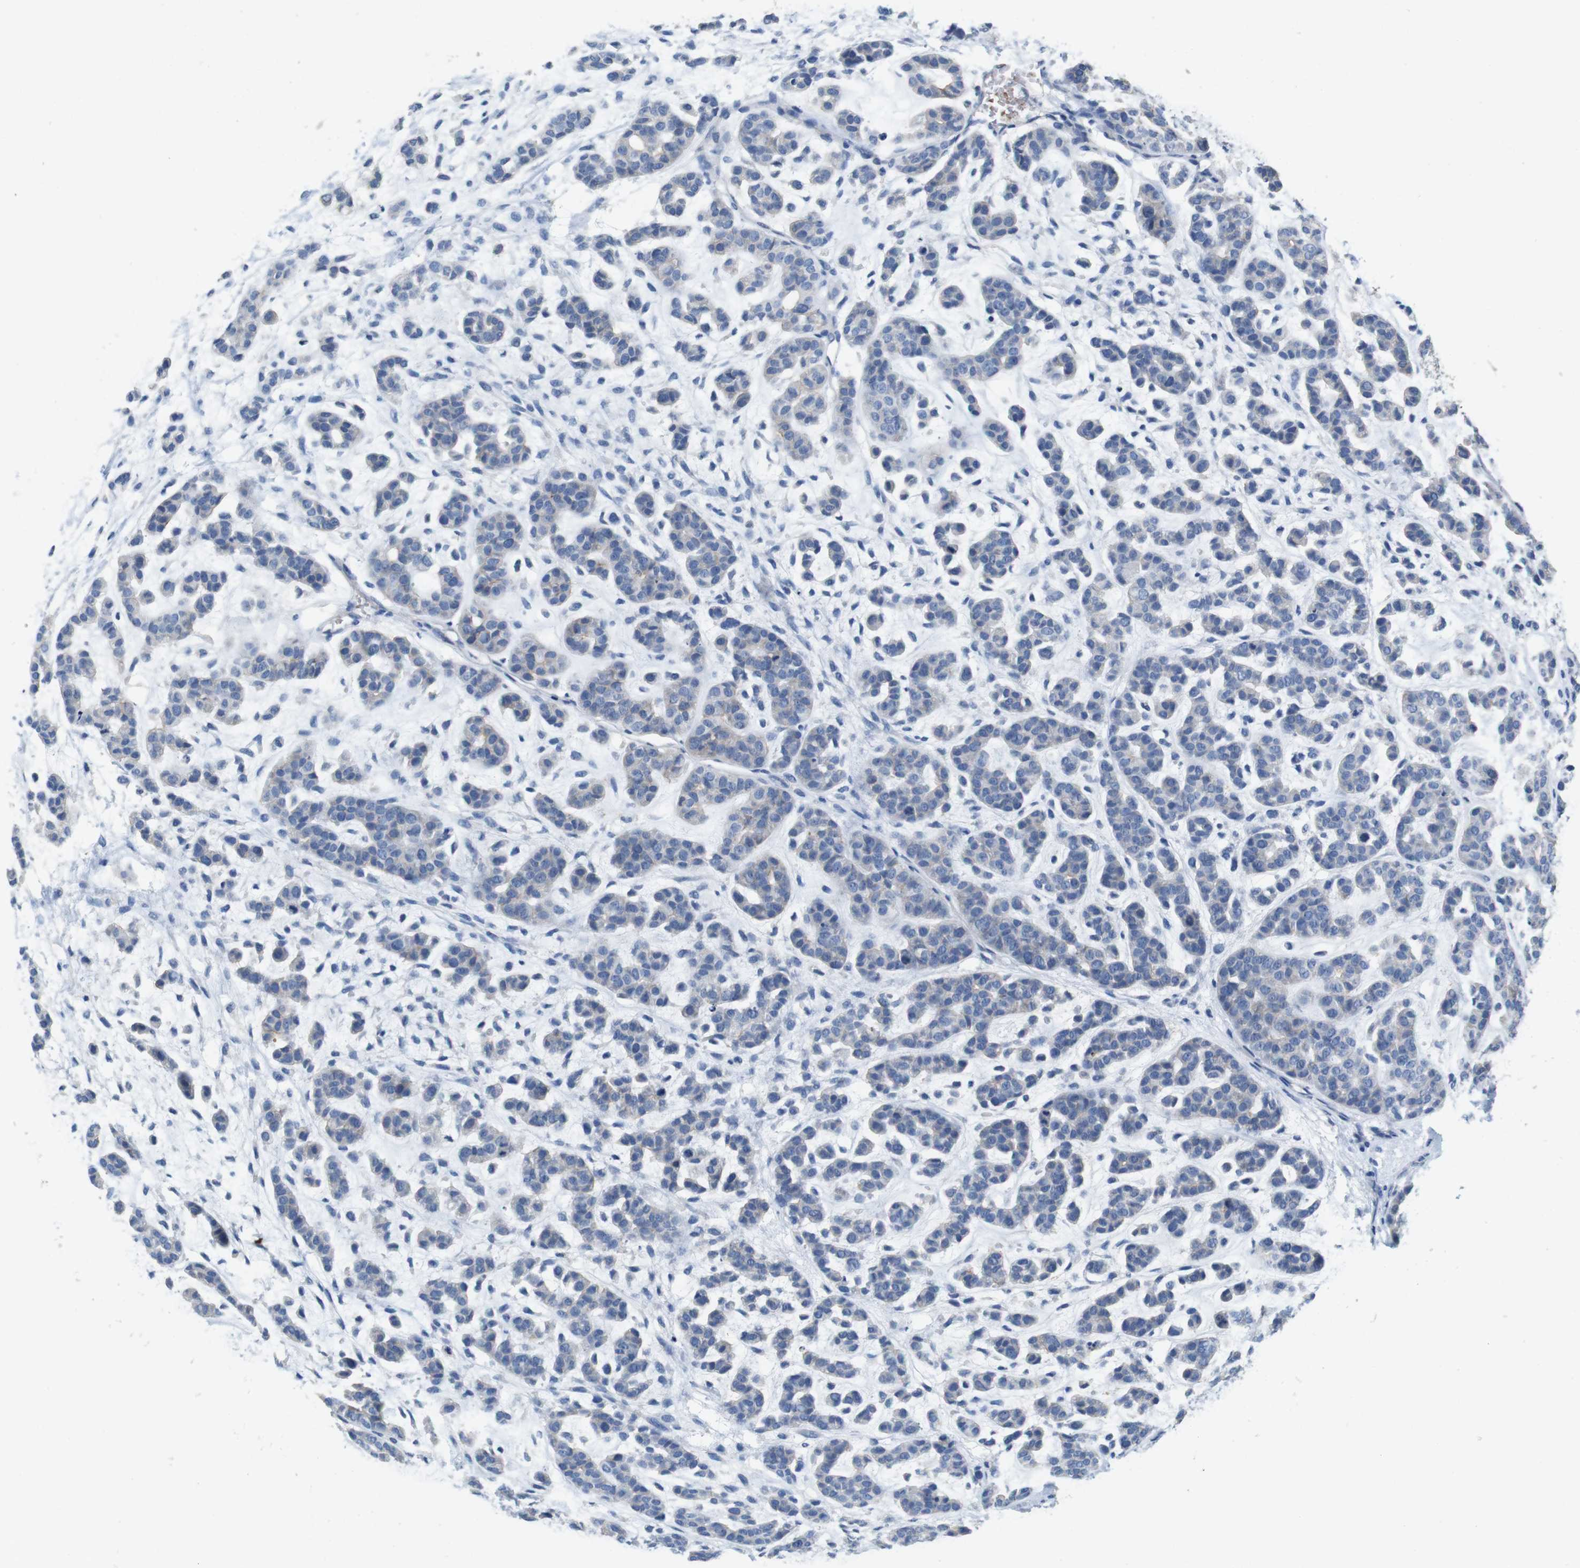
{"staining": {"intensity": "negative", "quantity": "none", "location": "none"}, "tissue": "head and neck cancer", "cell_type": "Tumor cells", "image_type": "cancer", "snomed": [{"axis": "morphology", "description": "Adenocarcinoma, NOS"}, {"axis": "morphology", "description": "Adenoma, NOS"}, {"axis": "topography", "description": "Head-Neck"}], "caption": "High power microscopy micrograph of an IHC image of adenocarcinoma (head and neck), revealing no significant positivity in tumor cells.", "gene": "IGSF8", "patient": {"sex": "female", "age": 55}}